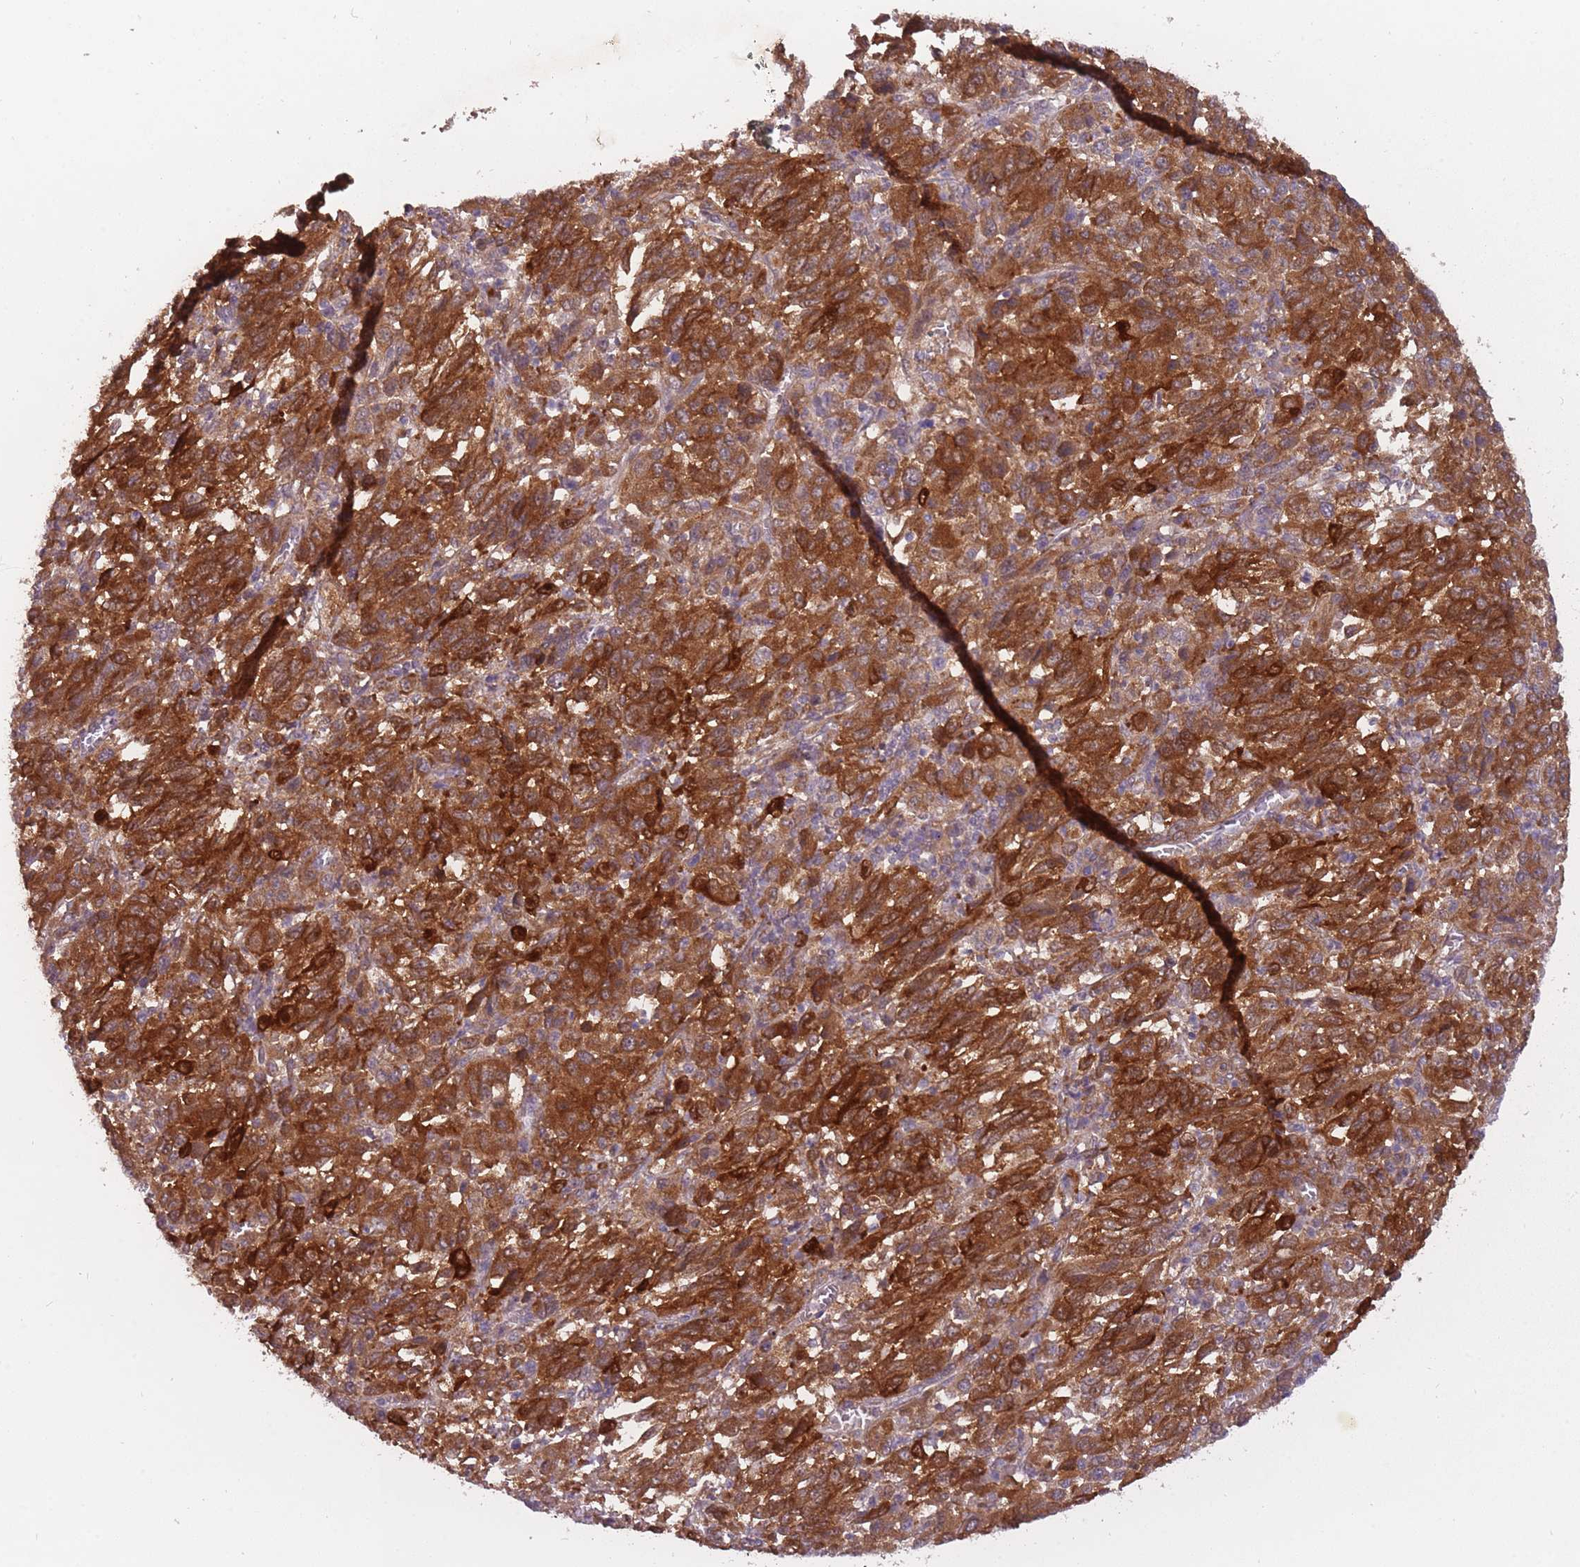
{"staining": {"intensity": "strong", "quantity": ">75%", "location": "cytoplasmic/membranous"}, "tissue": "melanoma", "cell_type": "Tumor cells", "image_type": "cancer", "snomed": [{"axis": "morphology", "description": "Malignant melanoma, Metastatic site"}, {"axis": "topography", "description": "Lung"}], "caption": "Protein staining reveals strong cytoplasmic/membranous expression in about >75% of tumor cells in melanoma. The staining was performed using DAB, with brown indicating positive protein expression. Nuclei are stained blue with hematoxylin.", "gene": "LRATD2", "patient": {"sex": "male", "age": 64}}